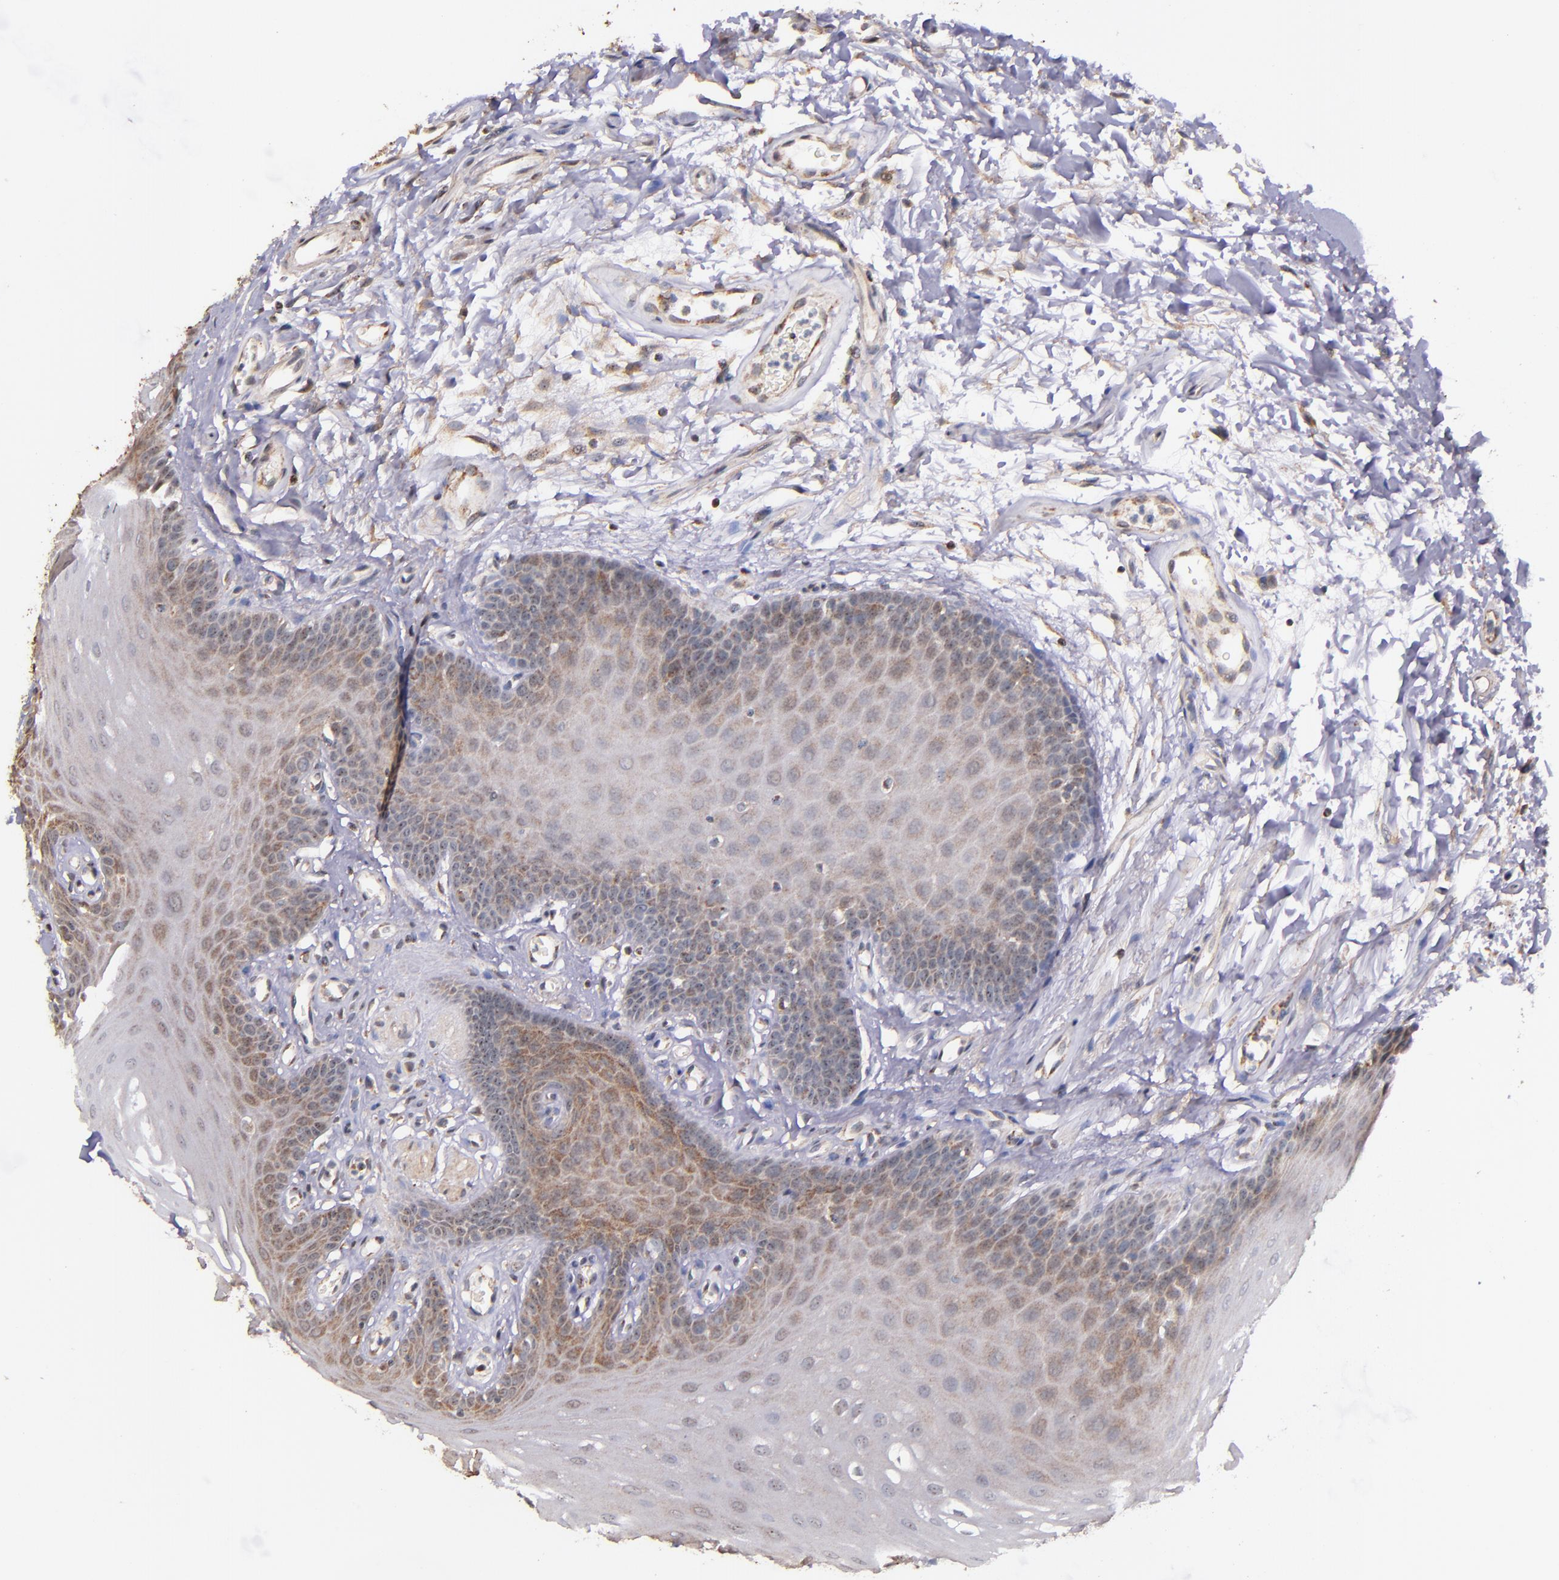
{"staining": {"intensity": "moderate", "quantity": "25%-75%", "location": "cytoplasmic/membranous"}, "tissue": "oral mucosa", "cell_type": "Squamous epithelial cells", "image_type": "normal", "snomed": [{"axis": "morphology", "description": "Normal tissue, NOS"}, {"axis": "topography", "description": "Oral tissue"}], "caption": "Squamous epithelial cells reveal medium levels of moderate cytoplasmic/membranous staining in approximately 25%-75% of cells in unremarkable human oral mucosa. (Stains: DAB (3,3'-diaminobenzidine) in brown, nuclei in blue, Microscopy: brightfield microscopy at high magnification).", "gene": "SHC1", "patient": {"sex": "male", "age": 62}}